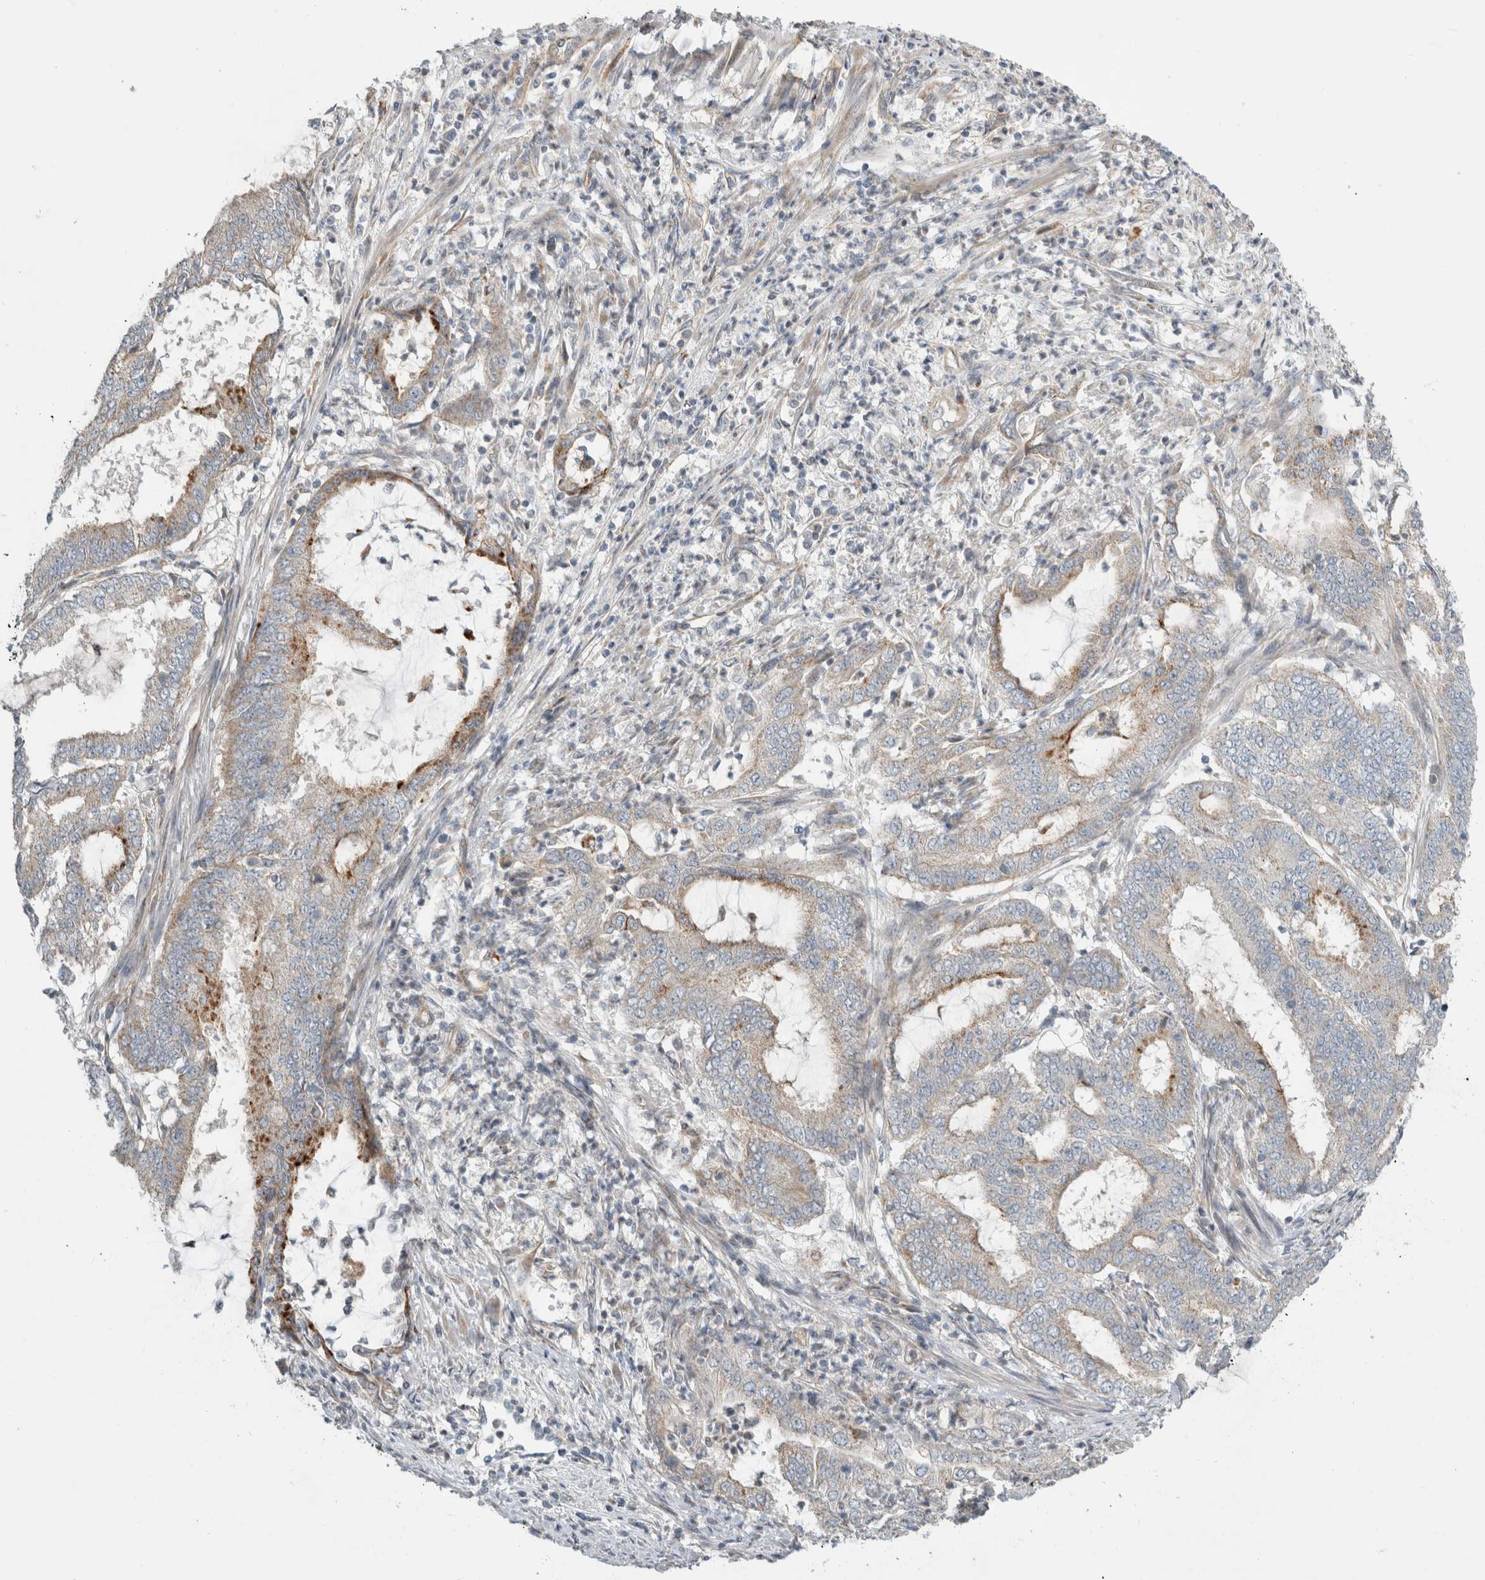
{"staining": {"intensity": "moderate", "quantity": "<25%", "location": "cytoplasmic/membranous"}, "tissue": "endometrial cancer", "cell_type": "Tumor cells", "image_type": "cancer", "snomed": [{"axis": "morphology", "description": "Adenocarcinoma, NOS"}, {"axis": "topography", "description": "Endometrium"}], "caption": "IHC image of adenocarcinoma (endometrial) stained for a protein (brown), which demonstrates low levels of moderate cytoplasmic/membranous positivity in about <25% of tumor cells.", "gene": "KPNA5", "patient": {"sex": "female", "age": 51}}